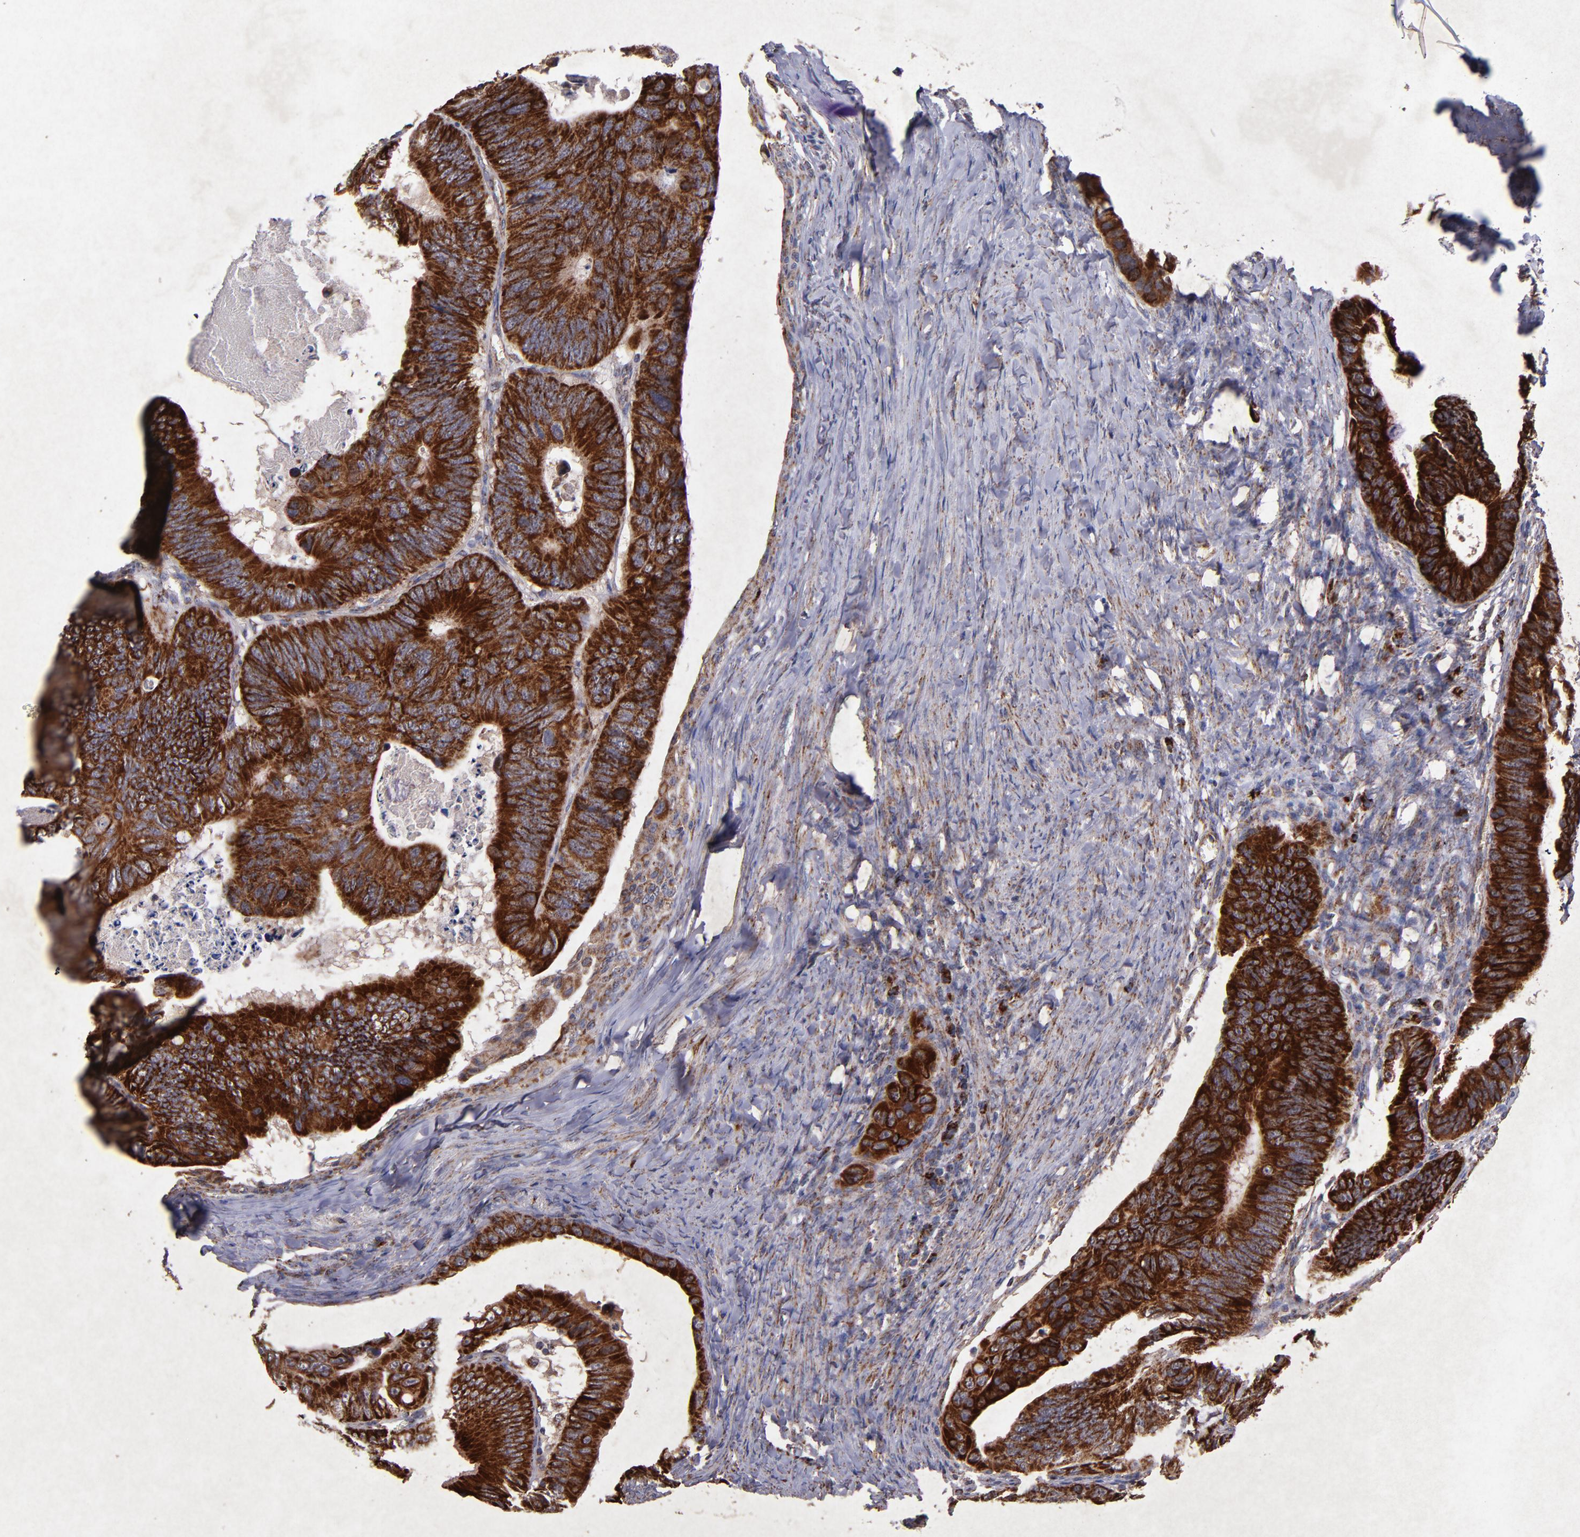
{"staining": {"intensity": "strong", "quantity": ">75%", "location": "cytoplasmic/membranous"}, "tissue": "colorectal cancer", "cell_type": "Tumor cells", "image_type": "cancer", "snomed": [{"axis": "morphology", "description": "Adenocarcinoma, NOS"}, {"axis": "topography", "description": "Colon"}], "caption": "Human colorectal cancer stained for a protein (brown) reveals strong cytoplasmic/membranous positive positivity in about >75% of tumor cells.", "gene": "TIMM9", "patient": {"sex": "female", "age": 55}}